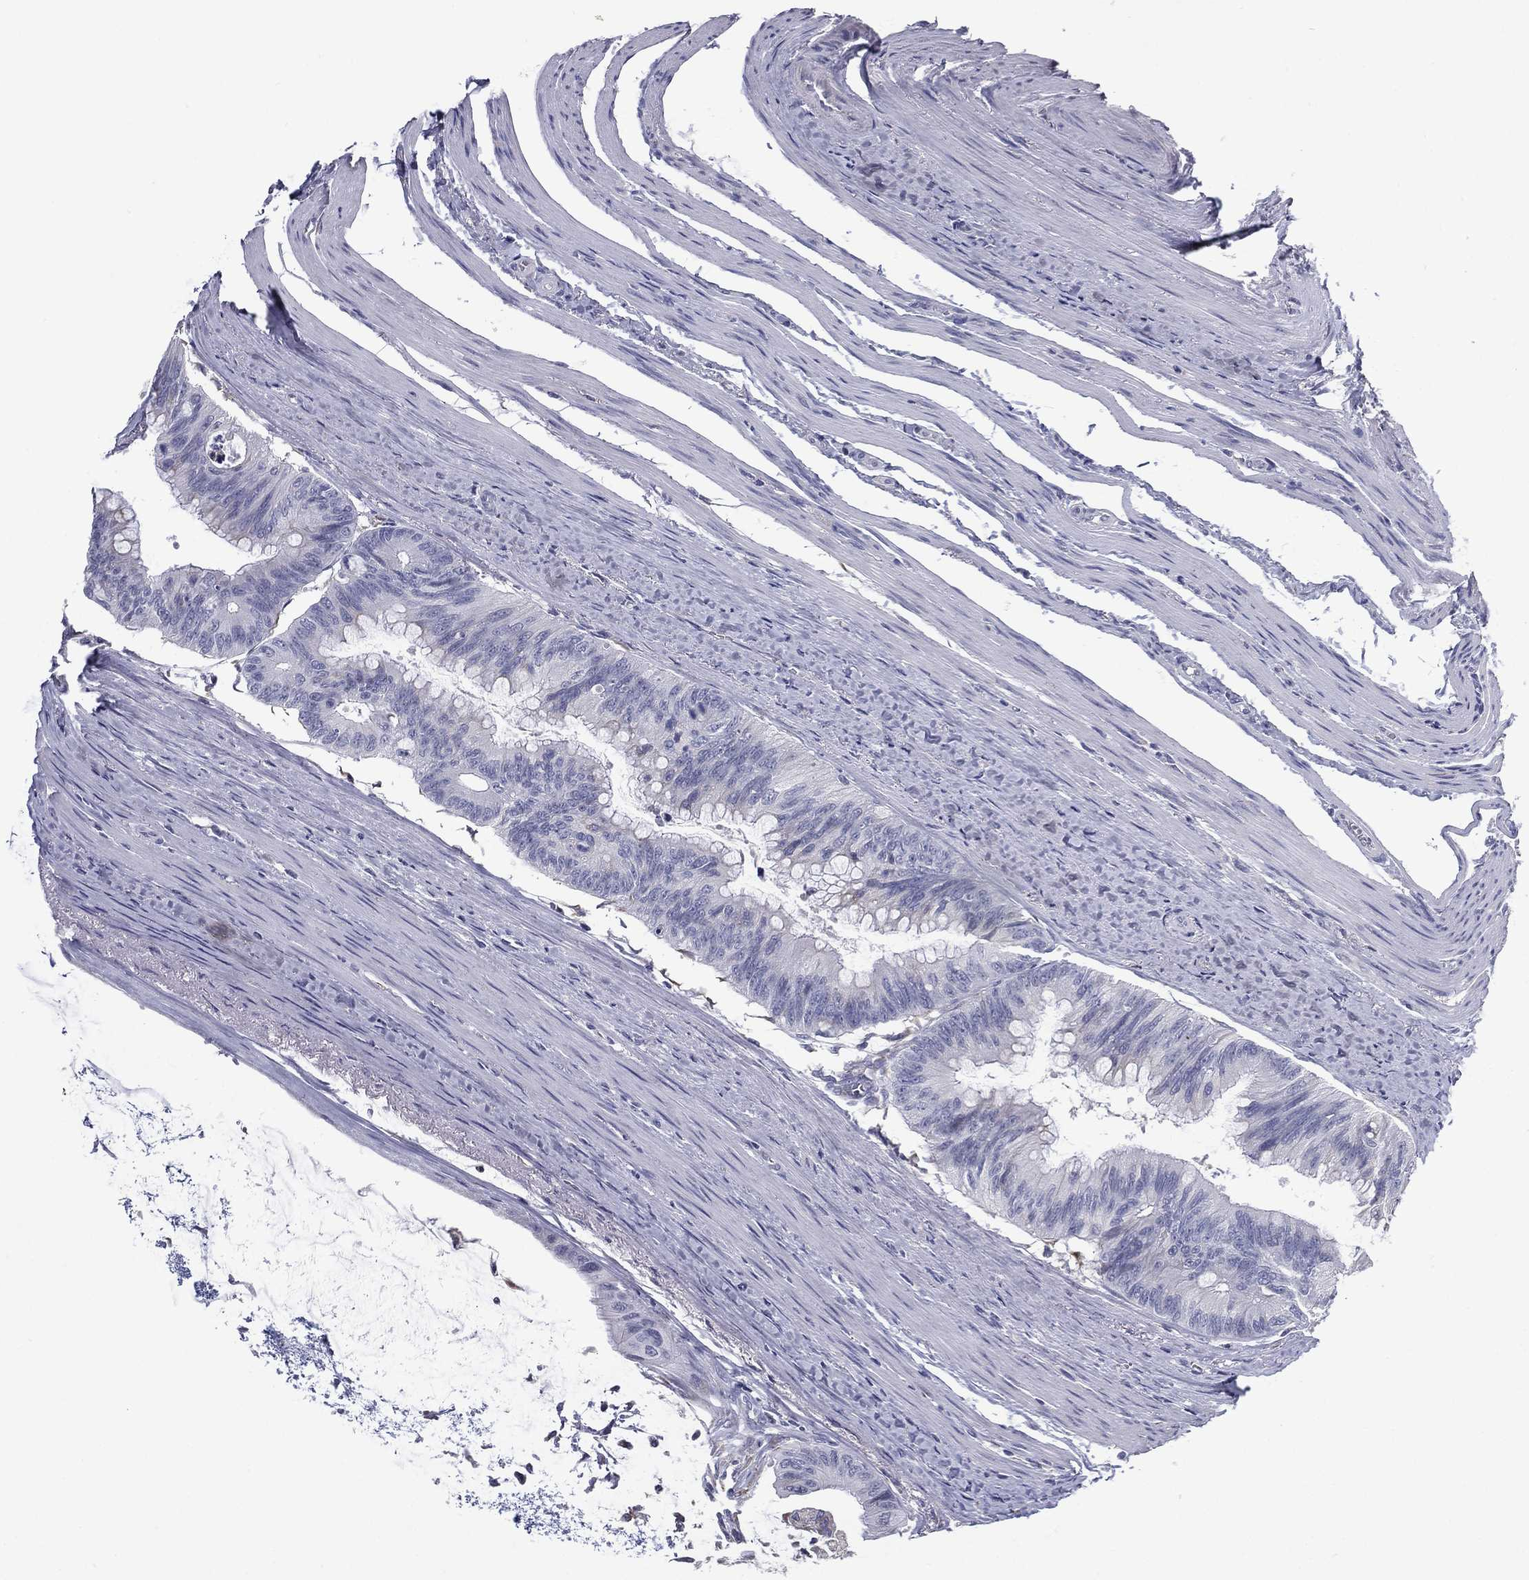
{"staining": {"intensity": "negative", "quantity": "none", "location": "none"}, "tissue": "colorectal cancer", "cell_type": "Tumor cells", "image_type": "cancer", "snomed": [{"axis": "morphology", "description": "Normal tissue, NOS"}, {"axis": "morphology", "description": "Adenocarcinoma, NOS"}, {"axis": "topography", "description": "Colon"}], "caption": "Protein analysis of adenocarcinoma (colorectal) reveals no significant expression in tumor cells.", "gene": "C19orf18", "patient": {"sex": "male", "age": 65}}